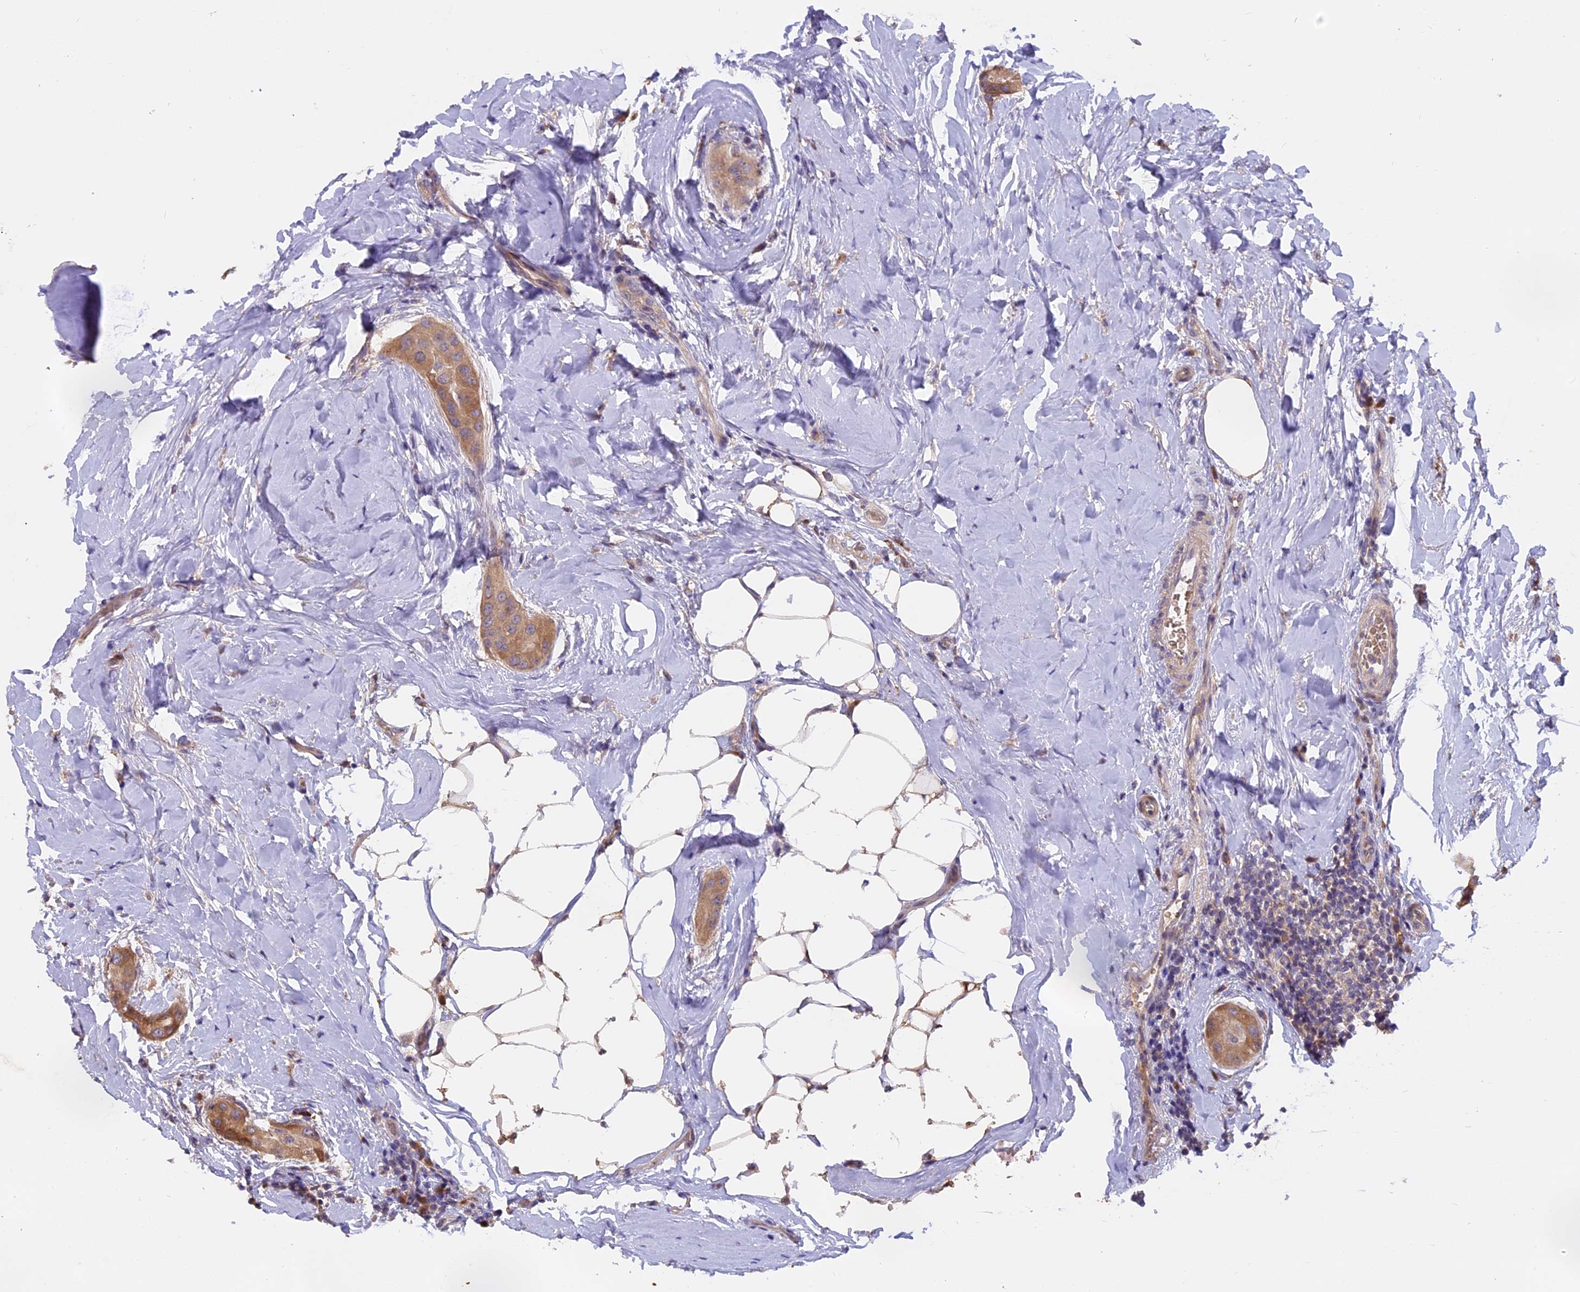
{"staining": {"intensity": "moderate", "quantity": ">75%", "location": "cytoplasmic/membranous"}, "tissue": "thyroid cancer", "cell_type": "Tumor cells", "image_type": "cancer", "snomed": [{"axis": "morphology", "description": "Papillary adenocarcinoma, NOS"}, {"axis": "topography", "description": "Thyroid gland"}], "caption": "A micrograph of human thyroid cancer stained for a protein reveals moderate cytoplasmic/membranous brown staining in tumor cells. The staining was performed using DAB, with brown indicating positive protein expression. Nuclei are stained blue with hematoxylin.", "gene": "MEMO1", "patient": {"sex": "male", "age": 33}}